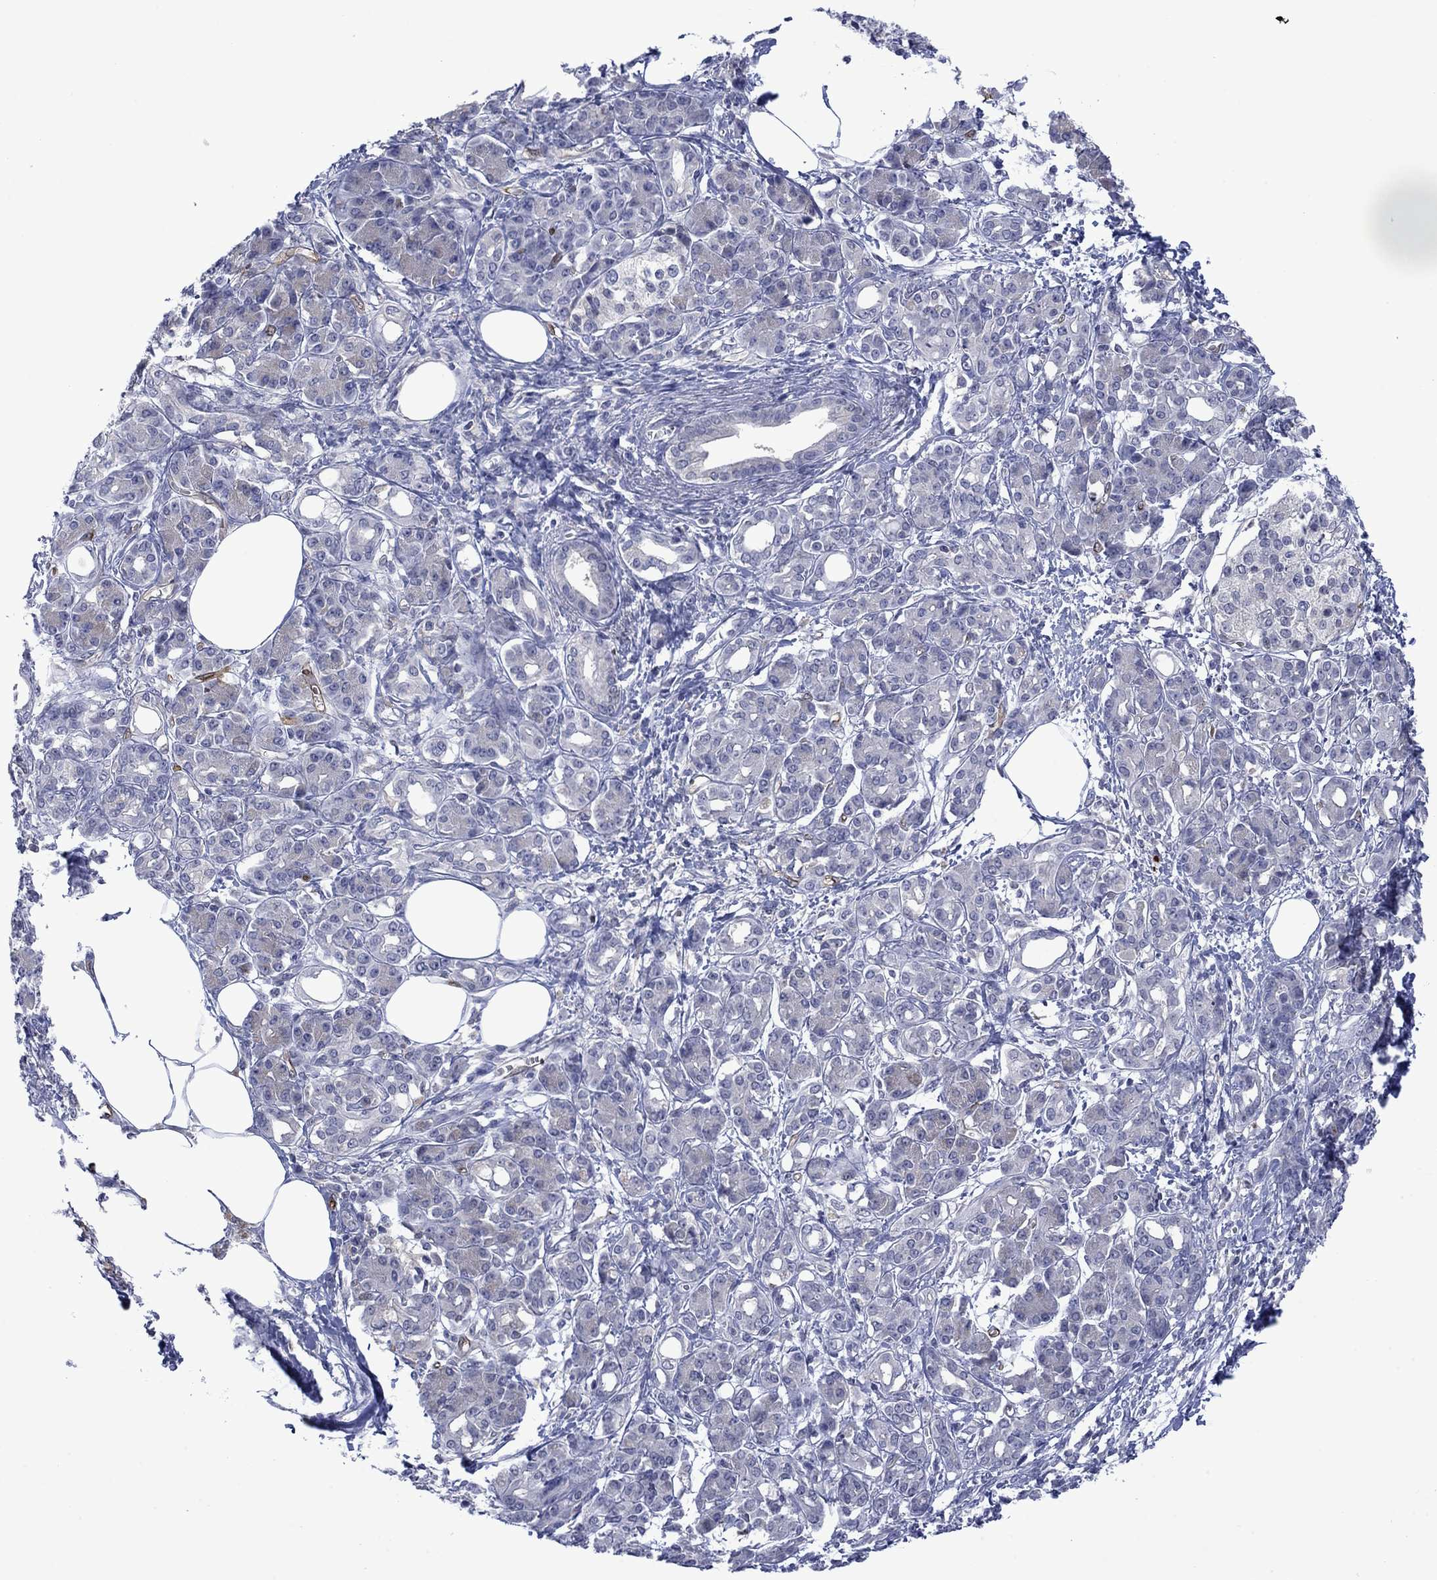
{"staining": {"intensity": "negative", "quantity": "none", "location": "none"}, "tissue": "pancreatic cancer", "cell_type": "Tumor cells", "image_type": "cancer", "snomed": [{"axis": "morphology", "description": "Adenocarcinoma, NOS"}, {"axis": "topography", "description": "Pancreas"}], "caption": "Tumor cells show no significant positivity in pancreatic adenocarcinoma.", "gene": "AGL", "patient": {"sex": "female", "age": 73}}